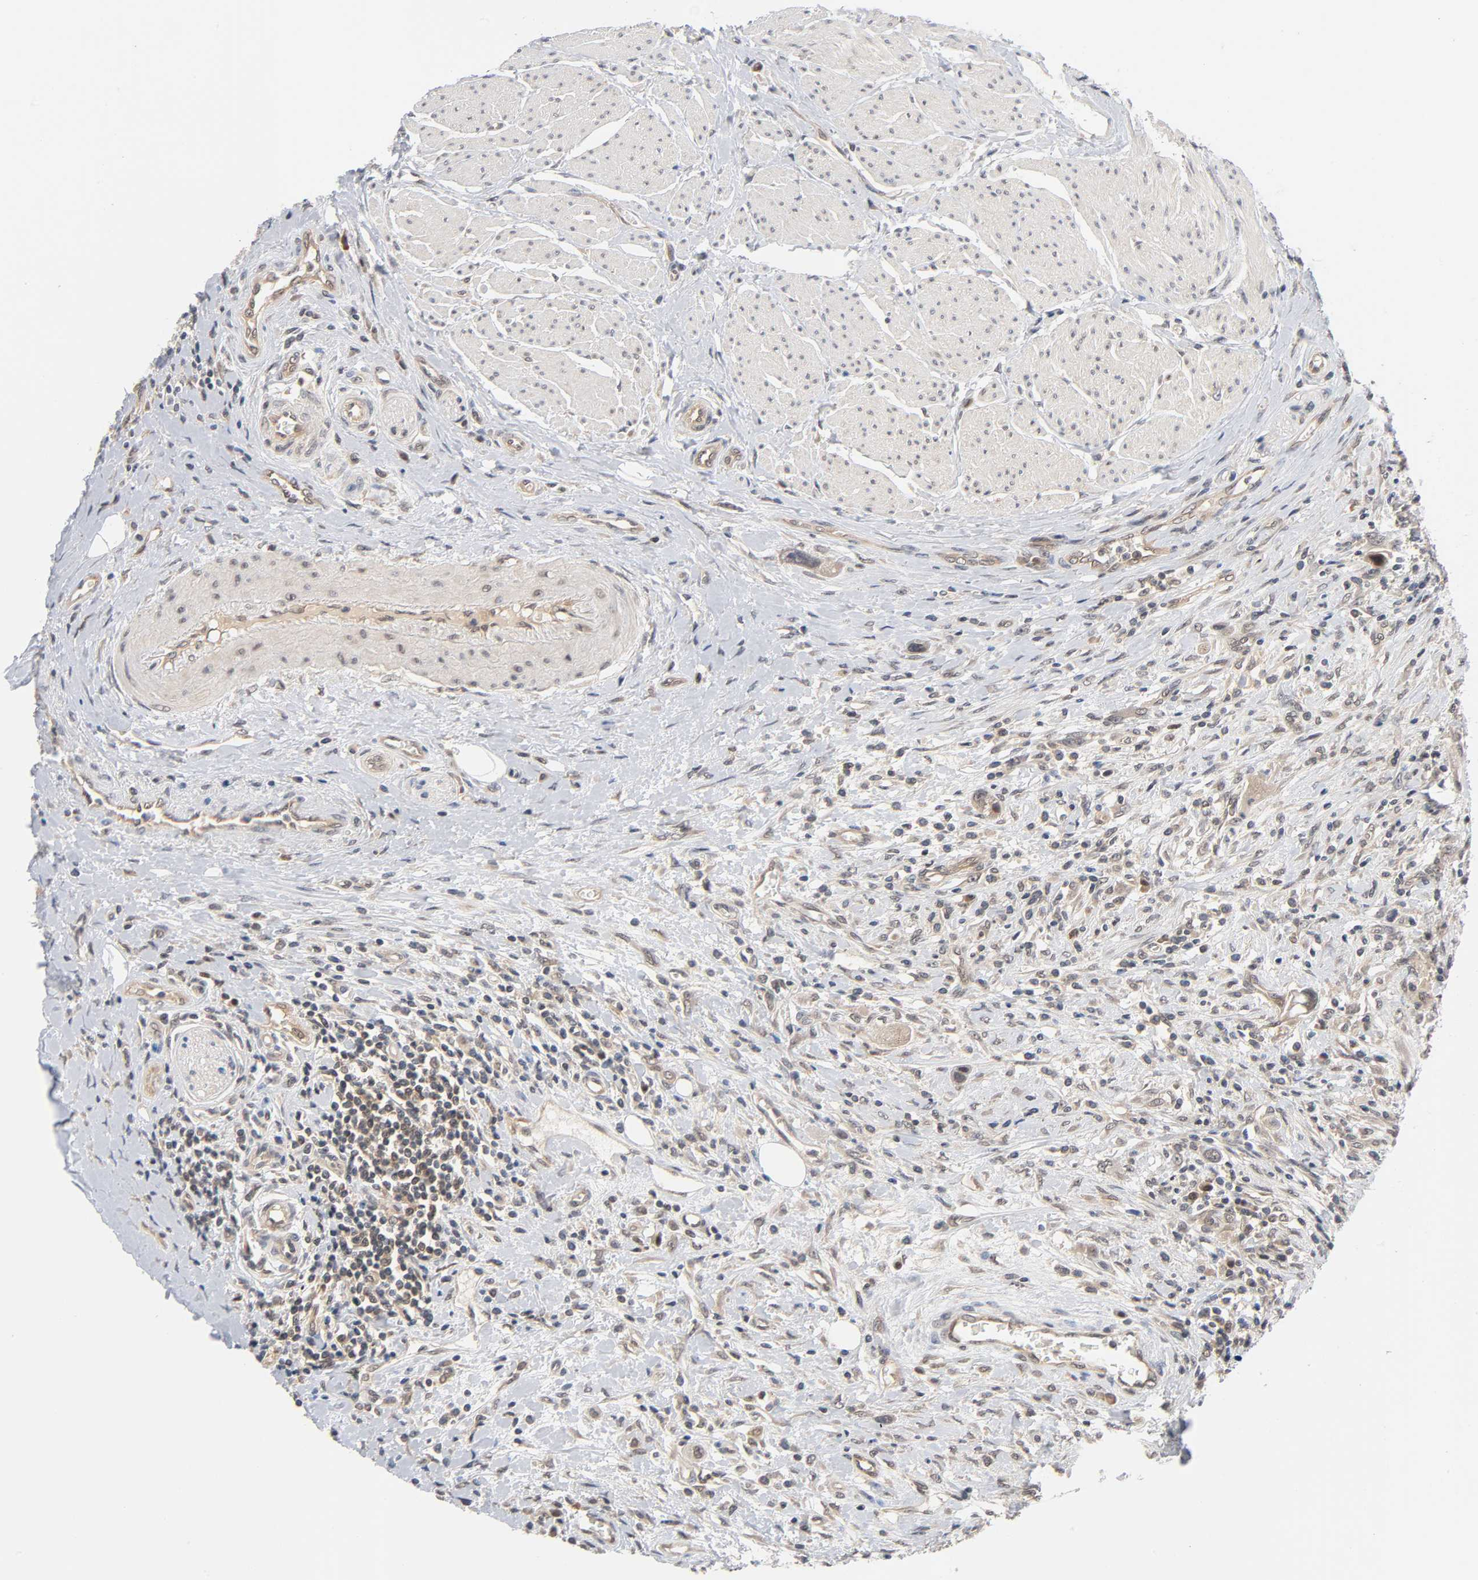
{"staining": {"intensity": "weak", "quantity": ">75%", "location": "cytoplasmic/membranous"}, "tissue": "urothelial cancer", "cell_type": "Tumor cells", "image_type": "cancer", "snomed": [{"axis": "morphology", "description": "Urothelial carcinoma, High grade"}, {"axis": "topography", "description": "Urinary bladder"}], "caption": "An immunohistochemistry (IHC) image of tumor tissue is shown. Protein staining in brown shows weak cytoplasmic/membranous positivity in urothelial cancer within tumor cells.", "gene": "PRKAB1", "patient": {"sex": "male", "age": 50}}